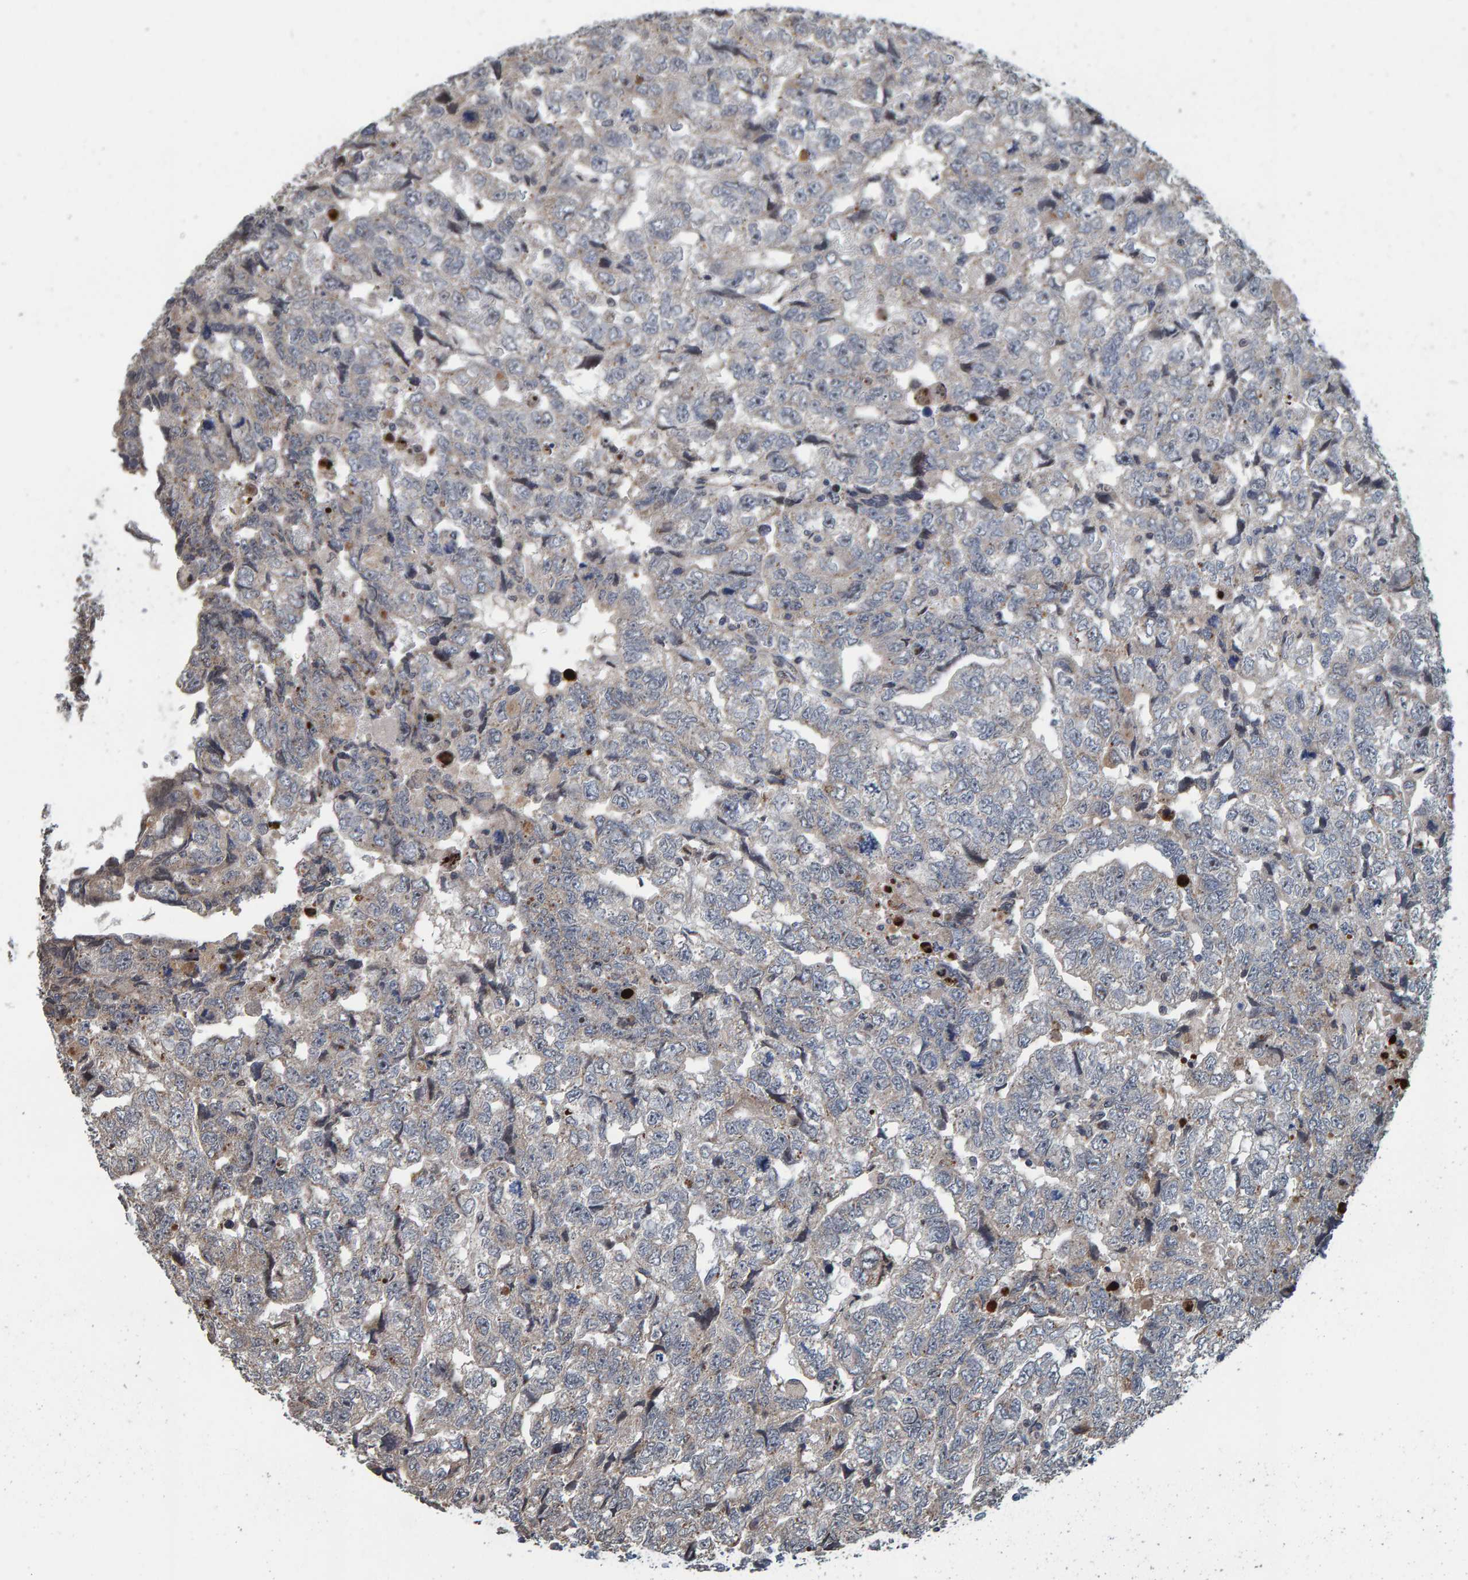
{"staining": {"intensity": "weak", "quantity": "<25%", "location": "cytoplasmic/membranous"}, "tissue": "testis cancer", "cell_type": "Tumor cells", "image_type": "cancer", "snomed": [{"axis": "morphology", "description": "Carcinoma, Embryonal, NOS"}, {"axis": "topography", "description": "Testis"}], "caption": "This is an IHC micrograph of human testis cancer (embryonal carcinoma). There is no positivity in tumor cells.", "gene": "CCDC25", "patient": {"sex": "male", "age": 36}}